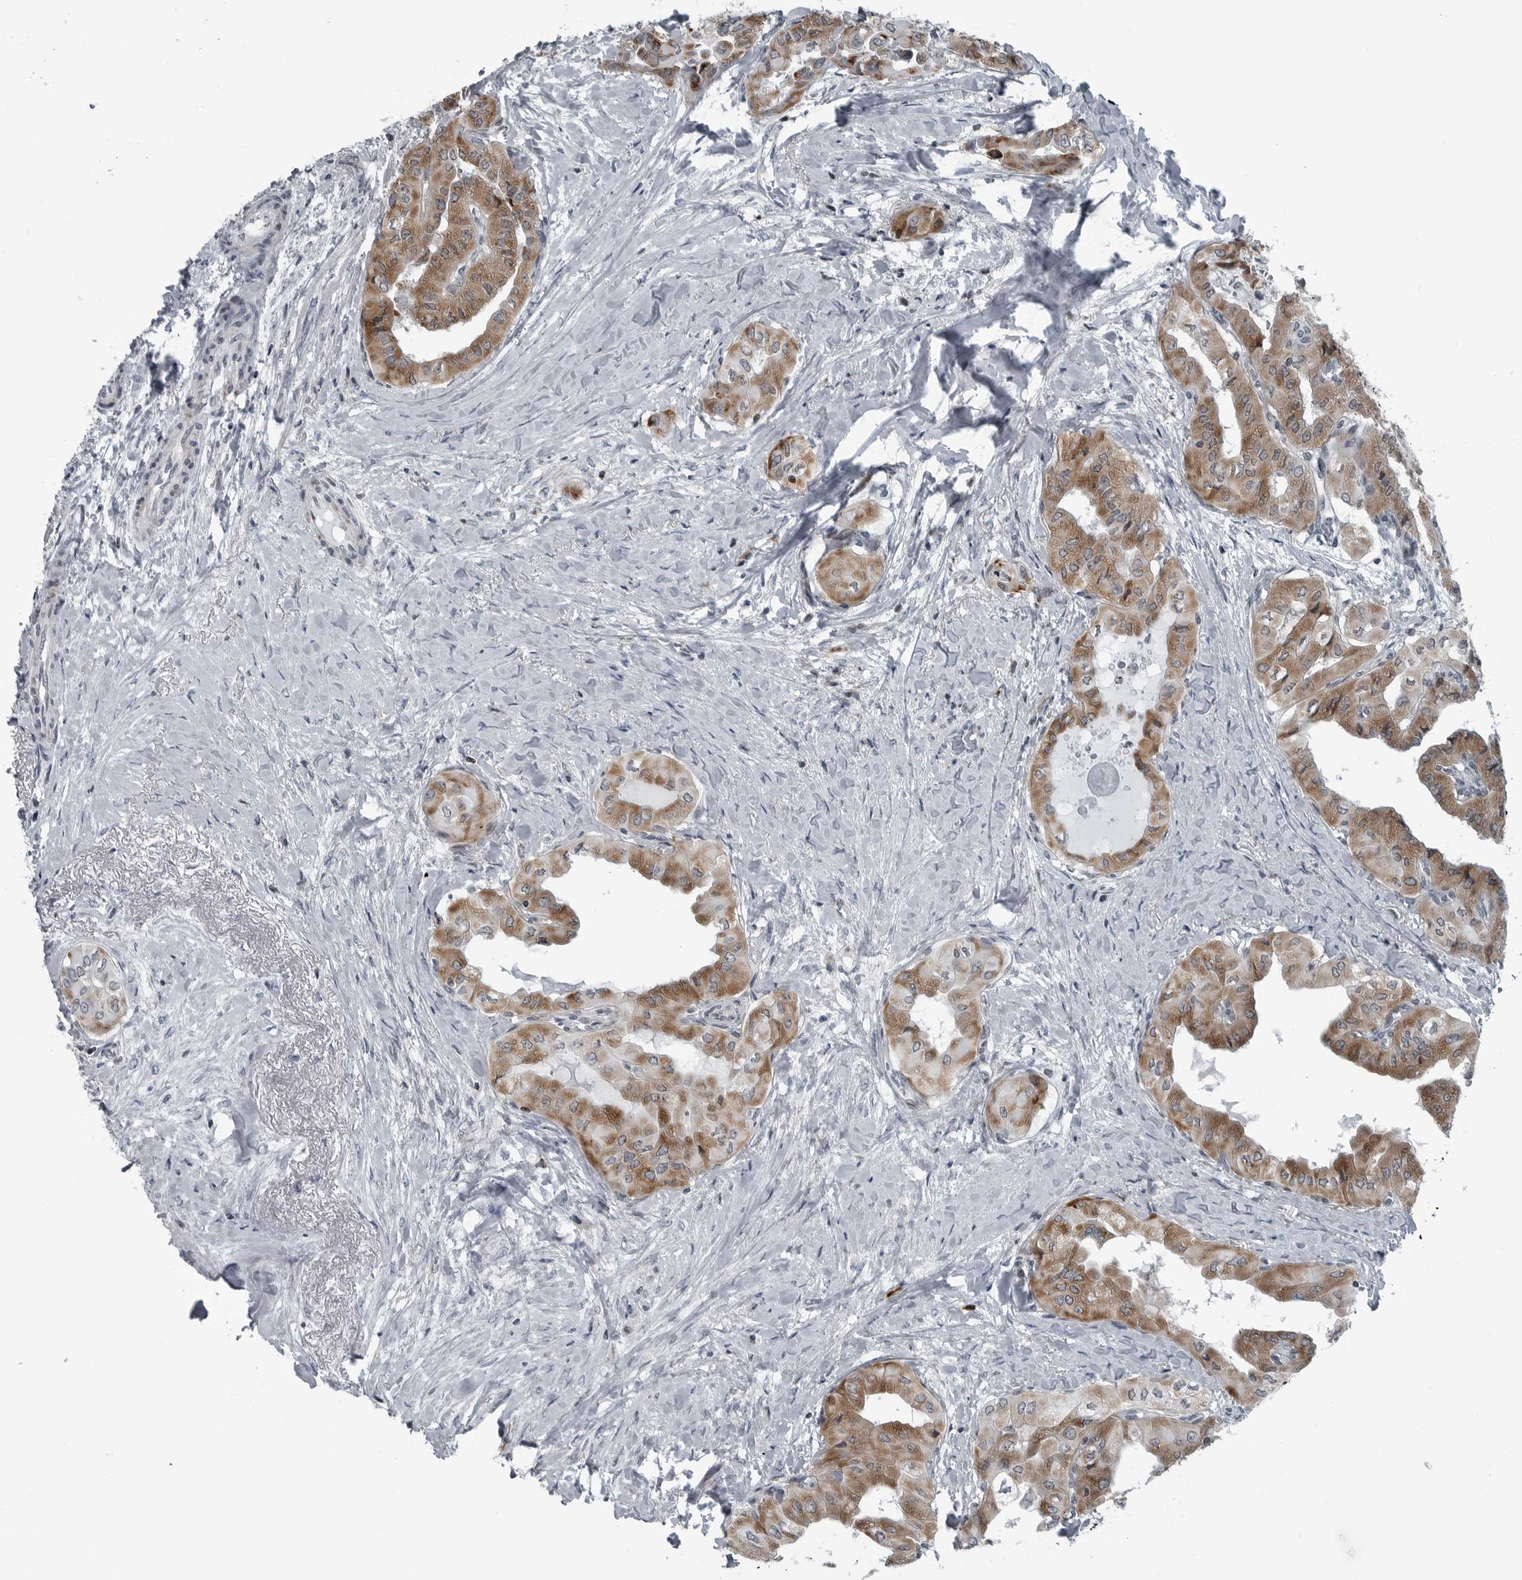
{"staining": {"intensity": "moderate", "quantity": ">75%", "location": "cytoplasmic/membranous"}, "tissue": "thyroid cancer", "cell_type": "Tumor cells", "image_type": "cancer", "snomed": [{"axis": "morphology", "description": "Papillary adenocarcinoma, NOS"}, {"axis": "topography", "description": "Thyroid gland"}], "caption": "Human papillary adenocarcinoma (thyroid) stained with a brown dye exhibits moderate cytoplasmic/membranous positive expression in about >75% of tumor cells.", "gene": "GAK", "patient": {"sex": "female", "age": 59}}